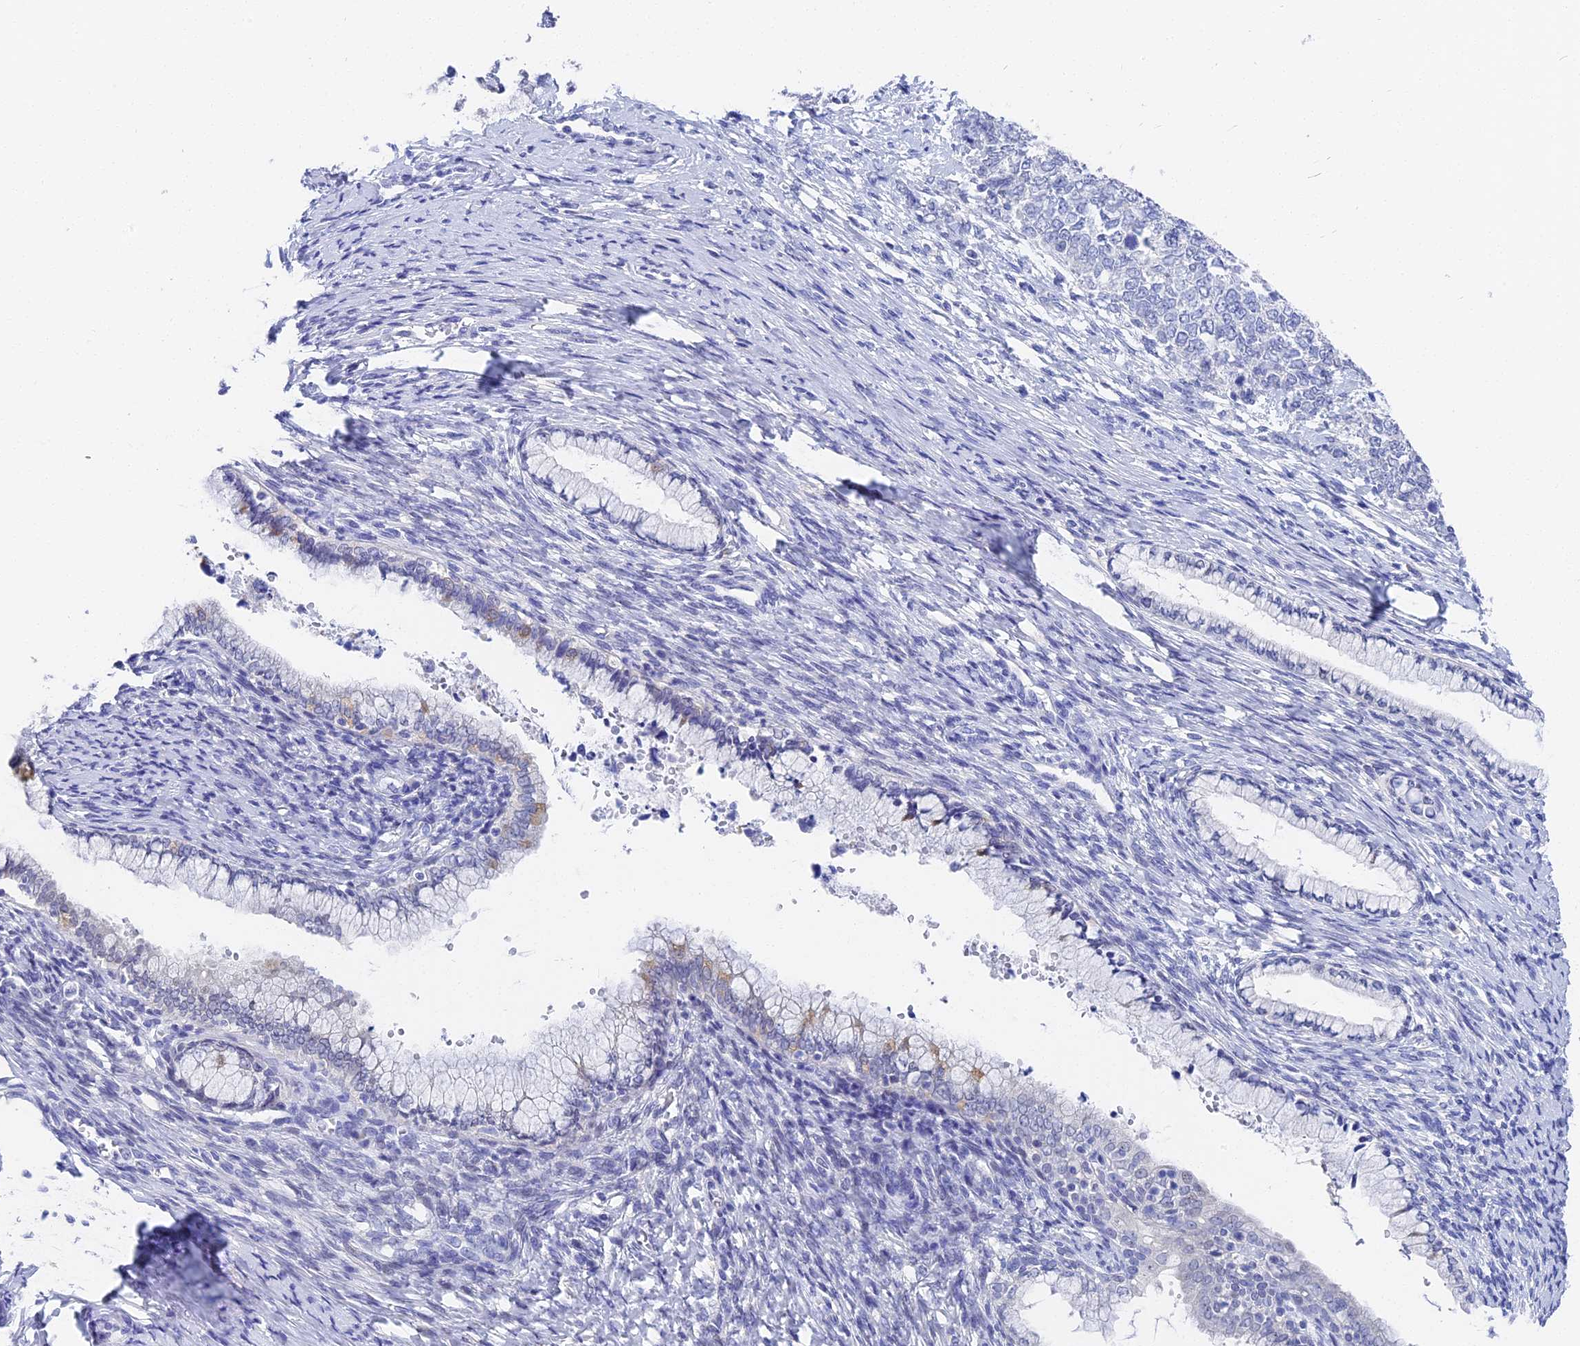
{"staining": {"intensity": "negative", "quantity": "none", "location": "none"}, "tissue": "cervical cancer", "cell_type": "Tumor cells", "image_type": "cancer", "snomed": [{"axis": "morphology", "description": "Squamous cell carcinoma, NOS"}, {"axis": "topography", "description": "Cervix"}], "caption": "Immunohistochemical staining of cervical squamous cell carcinoma reveals no significant expression in tumor cells.", "gene": "VPS33B", "patient": {"sex": "female", "age": 63}}